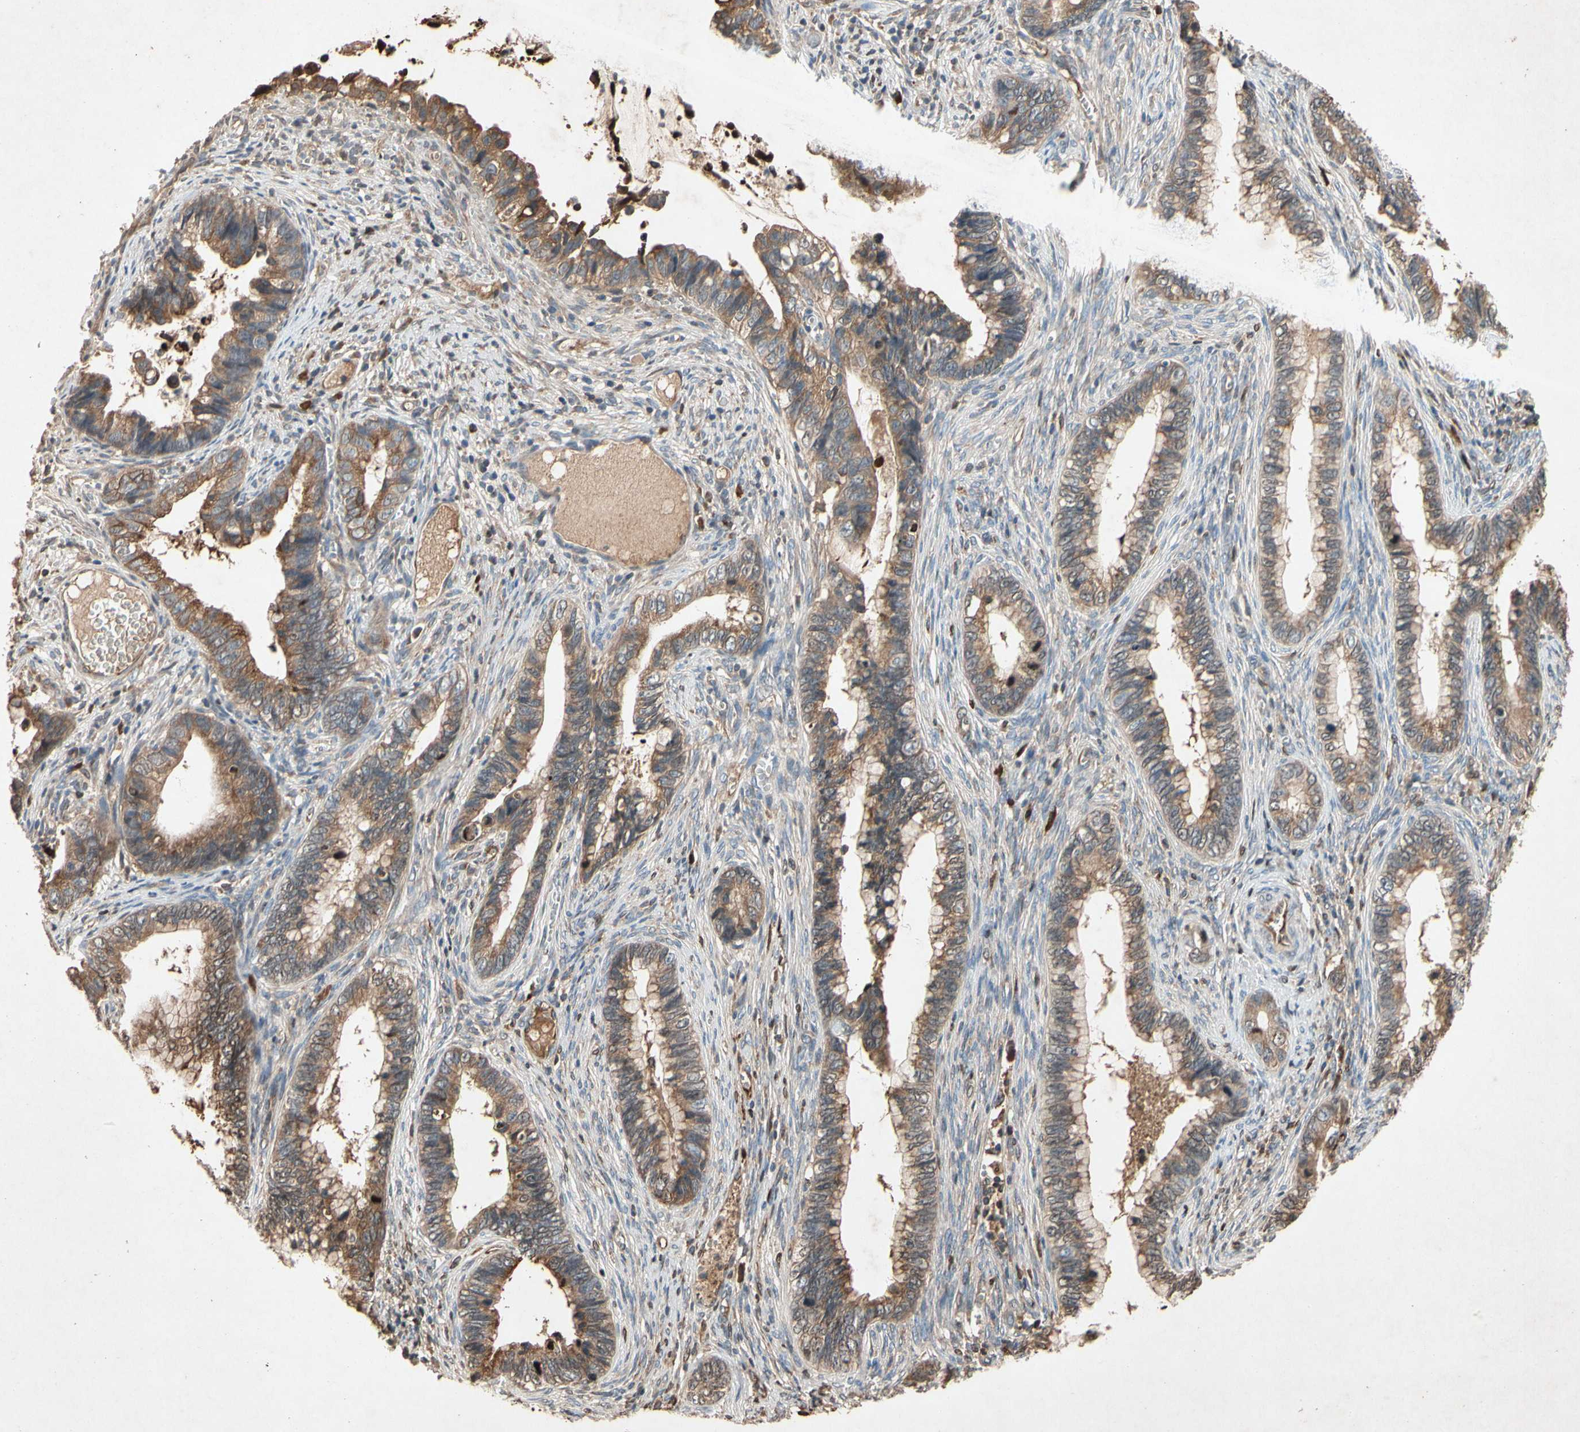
{"staining": {"intensity": "moderate", "quantity": ">75%", "location": "cytoplasmic/membranous"}, "tissue": "cervical cancer", "cell_type": "Tumor cells", "image_type": "cancer", "snomed": [{"axis": "morphology", "description": "Adenocarcinoma, NOS"}, {"axis": "topography", "description": "Cervix"}], "caption": "Immunohistochemistry micrograph of neoplastic tissue: cervical cancer (adenocarcinoma) stained using IHC reveals medium levels of moderate protein expression localized specifically in the cytoplasmic/membranous of tumor cells, appearing as a cytoplasmic/membranous brown color.", "gene": "PRDX4", "patient": {"sex": "female", "age": 44}}